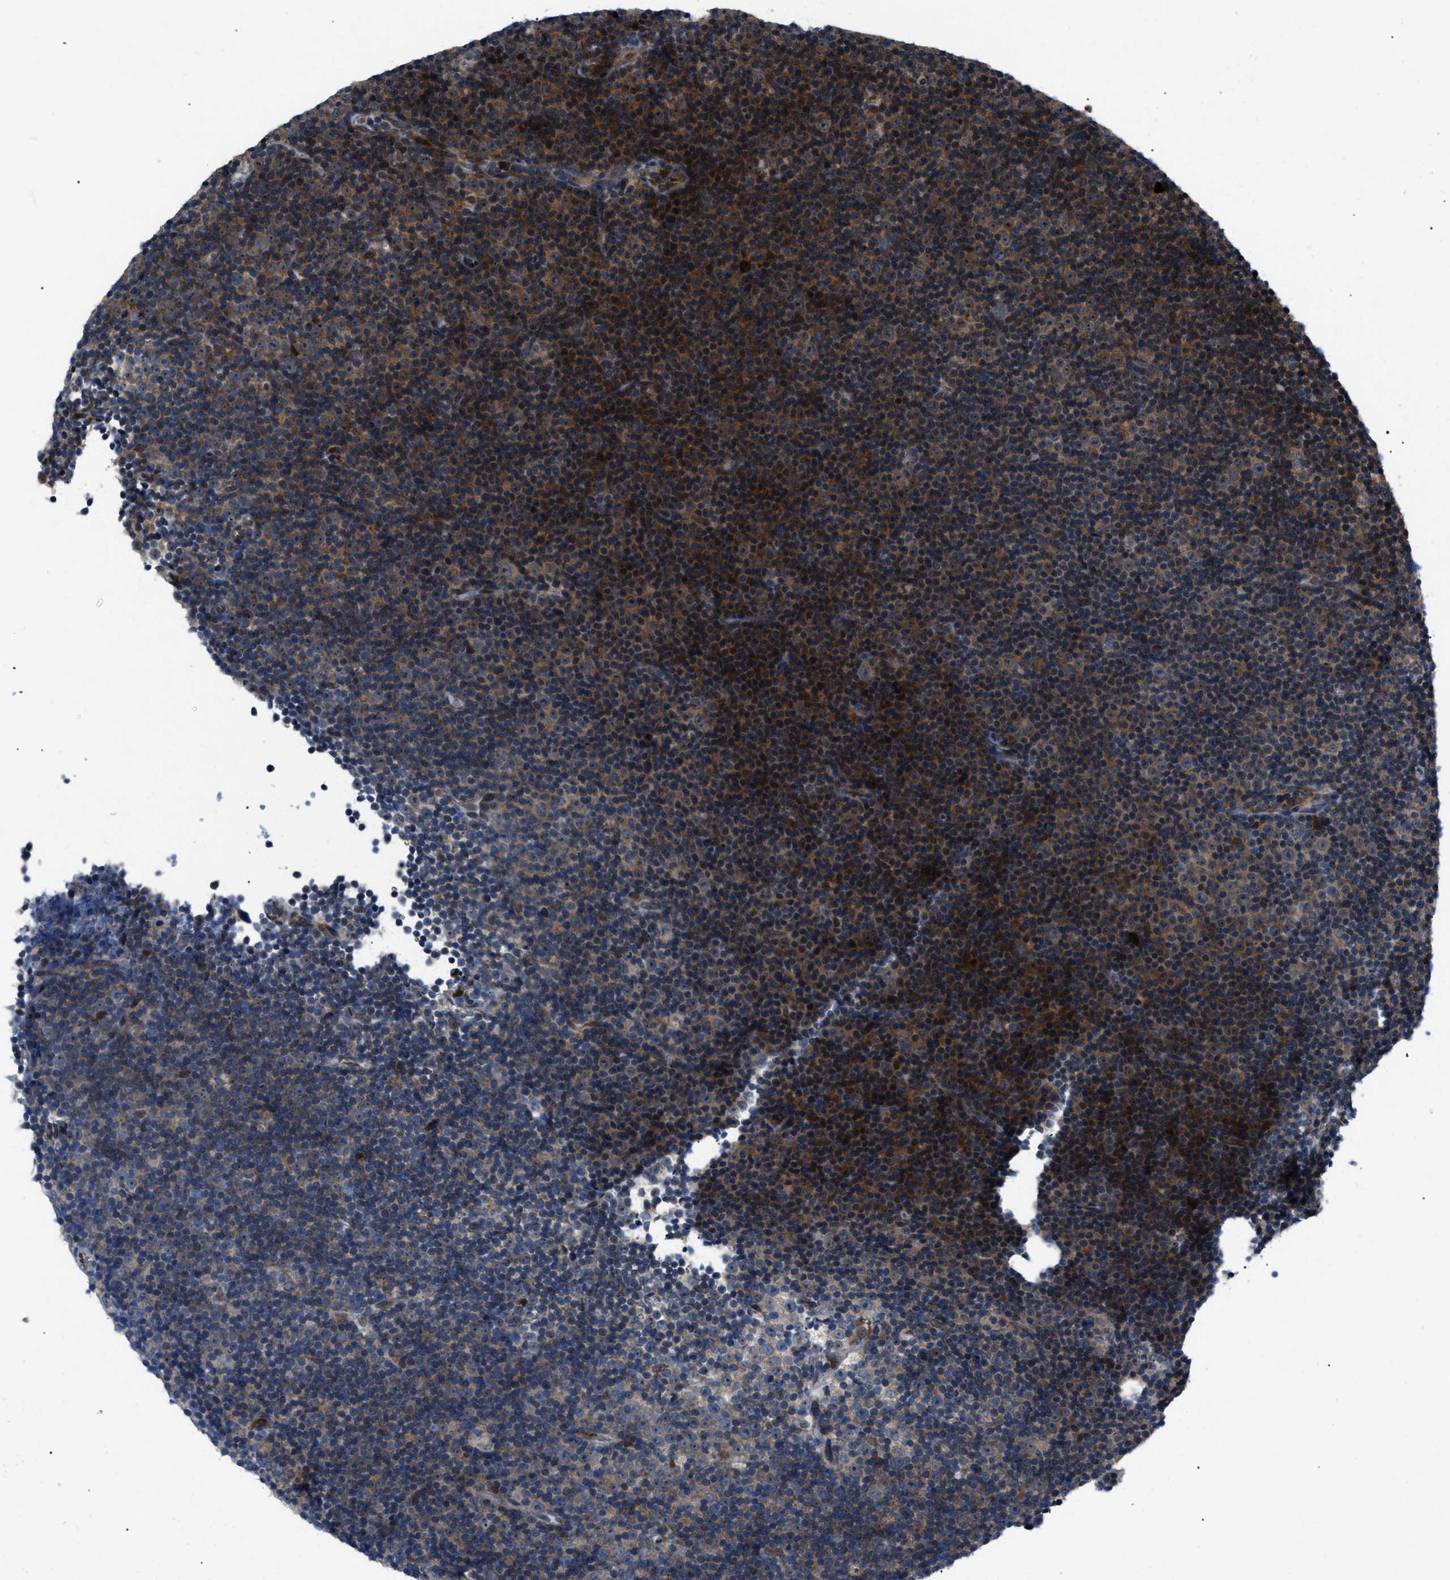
{"staining": {"intensity": "strong", "quantity": "25%-75%", "location": "cytoplasmic/membranous"}, "tissue": "lymphoma", "cell_type": "Tumor cells", "image_type": "cancer", "snomed": [{"axis": "morphology", "description": "Malignant lymphoma, non-Hodgkin's type, Low grade"}, {"axis": "topography", "description": "Lymph node"}], "caption": "Lymphoma stained with a protein marker demonstrates strong staining in tumor cells.", "gene": "AGO2", "patient": {"sex": "female", "age": 67}}